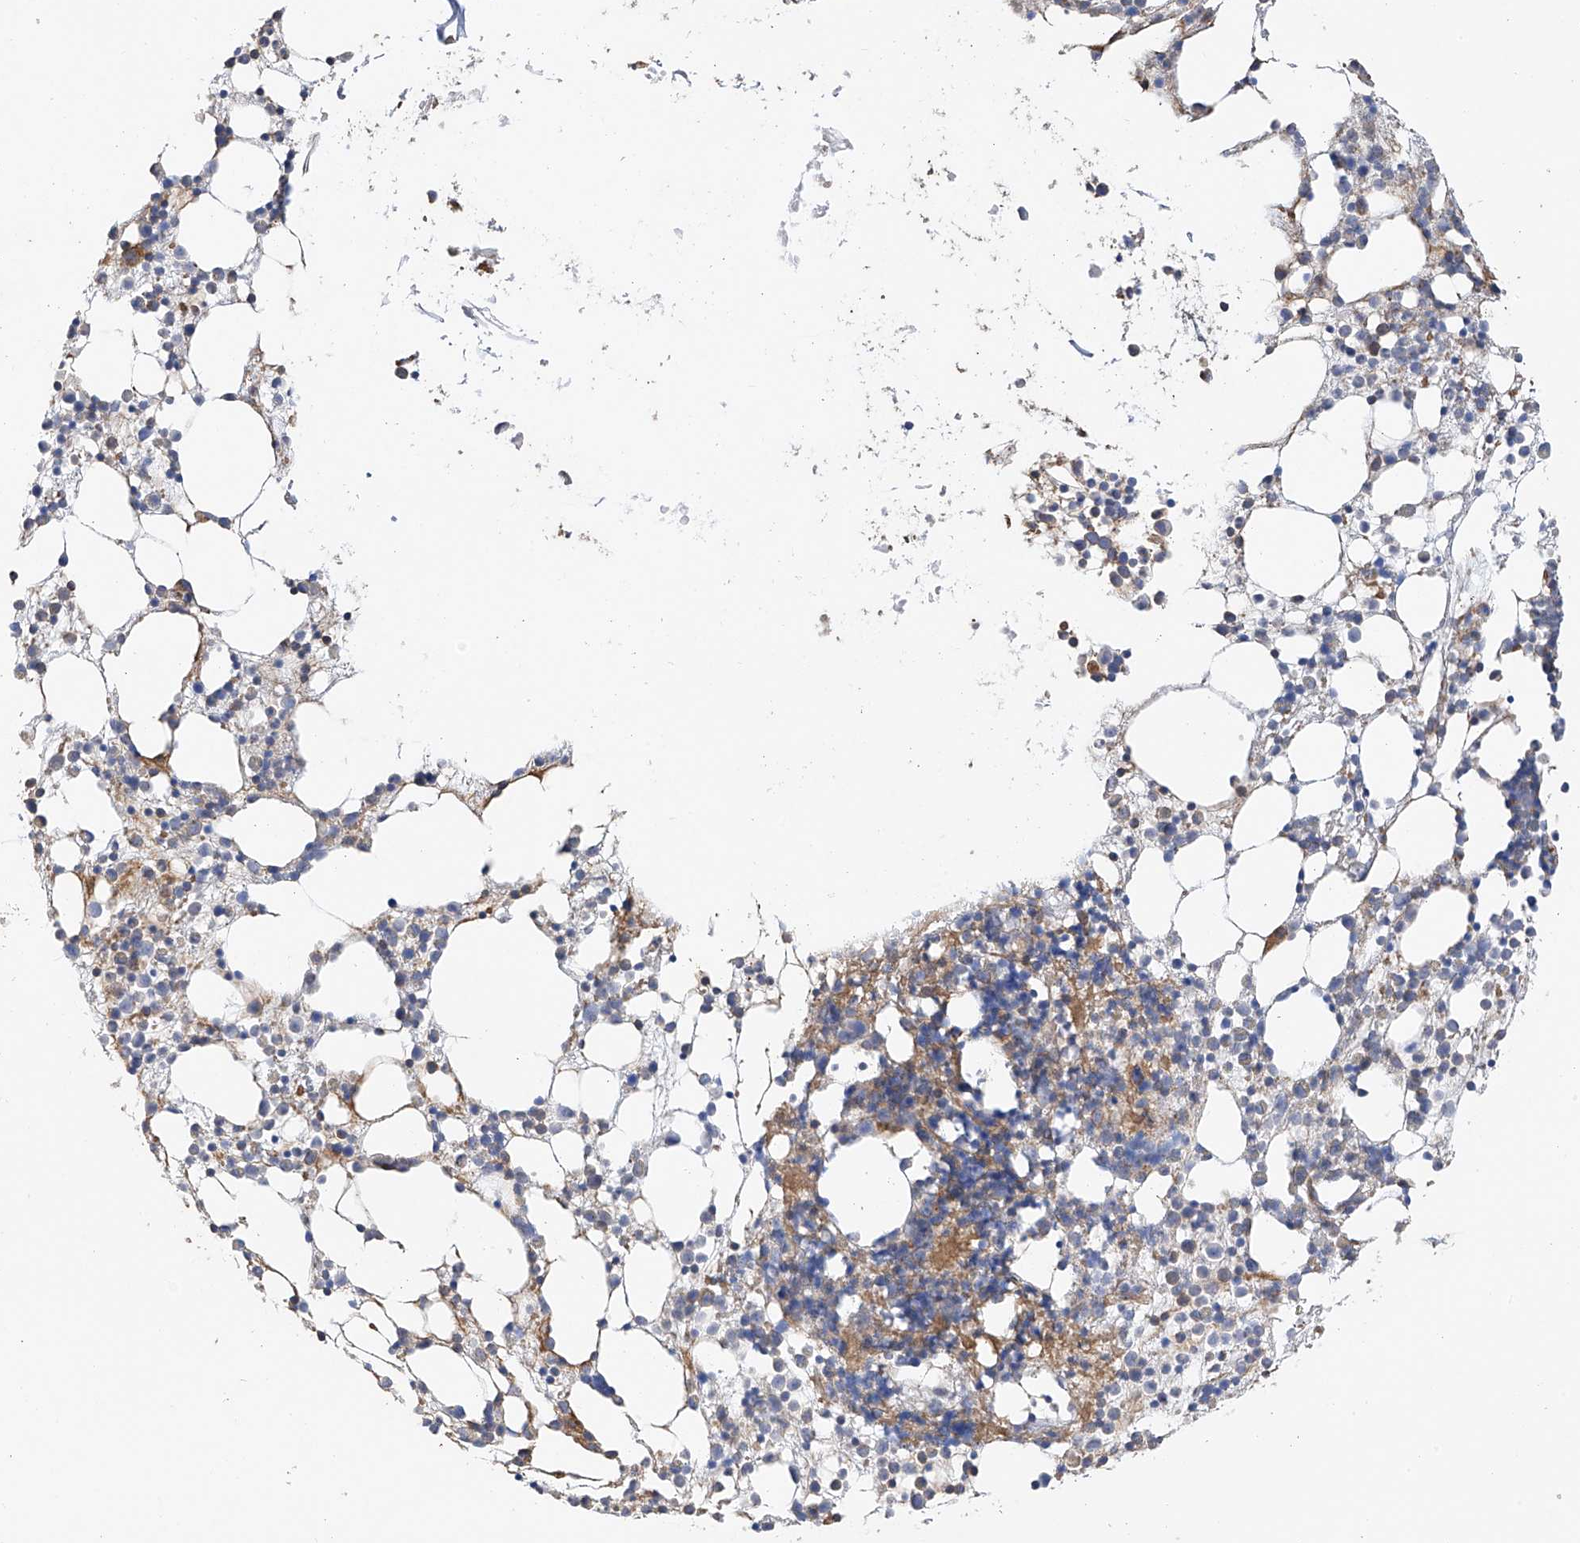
{"staining": {"intensity": "moderate", "quantity": "<25%", "location": "cytoplasmic/membranous"}, "tissue": "bone marrow", "cell_type": "Hematopoietic cells", "image_type": "normal", "snomed": [{"axis": "morphology", "description": "Normal tissue, NOS"}, {"axis": "topography", "description": "Bone marrow"}], "caption": "IHC of unremarkable human bone marrow reveals low levels of moderate cytoplasmic/membranous positivity in approximately <25% of hematopoietic cells.", "gene": "SLC43A3", "patient": {"sex": "female", "age": 57}}